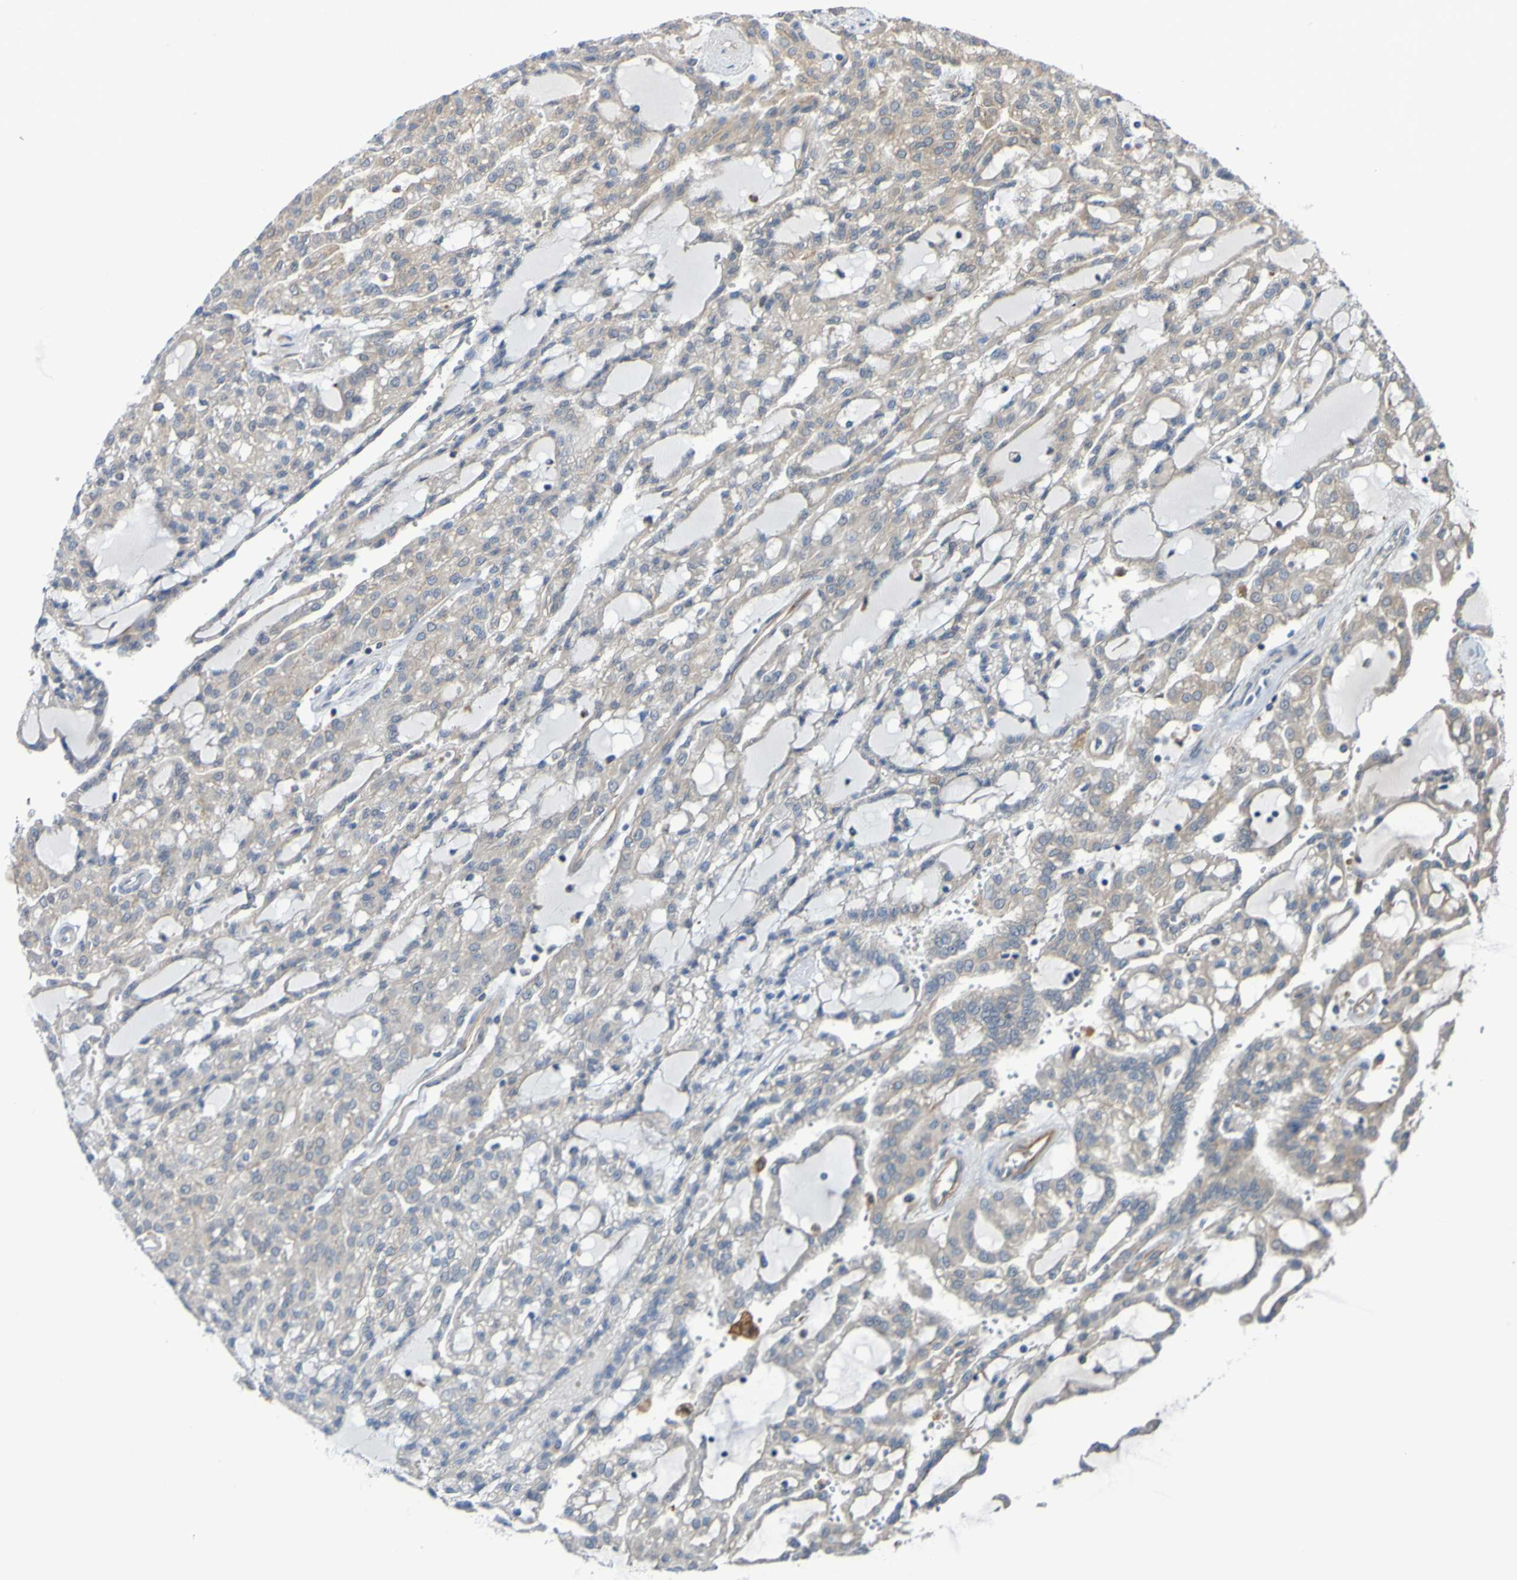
{"staining": {"intensity": "weak", "quantity": ">75%", "location": "cytoplasmic/membranous"}, "tissue": "renal cancer", "cell_type": "Tumor cells", "image_type": "cancer", "snomed": [{"axis": "morphology", "description": "Adenocarcinoma, NOS"}, {"axis": "topography", "description": "Kidney"}], "caption": "Renal cancer (adenocarcinoma) was stained to show a protein in brown. There is low levels of weak cytoplasmic/membranous staining in about >75% of tumor cells. The protein of interest is stained brown, and the nuclei are stained in blue (DAB (3,3'-diaminobenzidine) IHC with brightfield microscopy, high magnification).", "gene": "SDK1", "patient": {"sex": "male", "age": 63}}